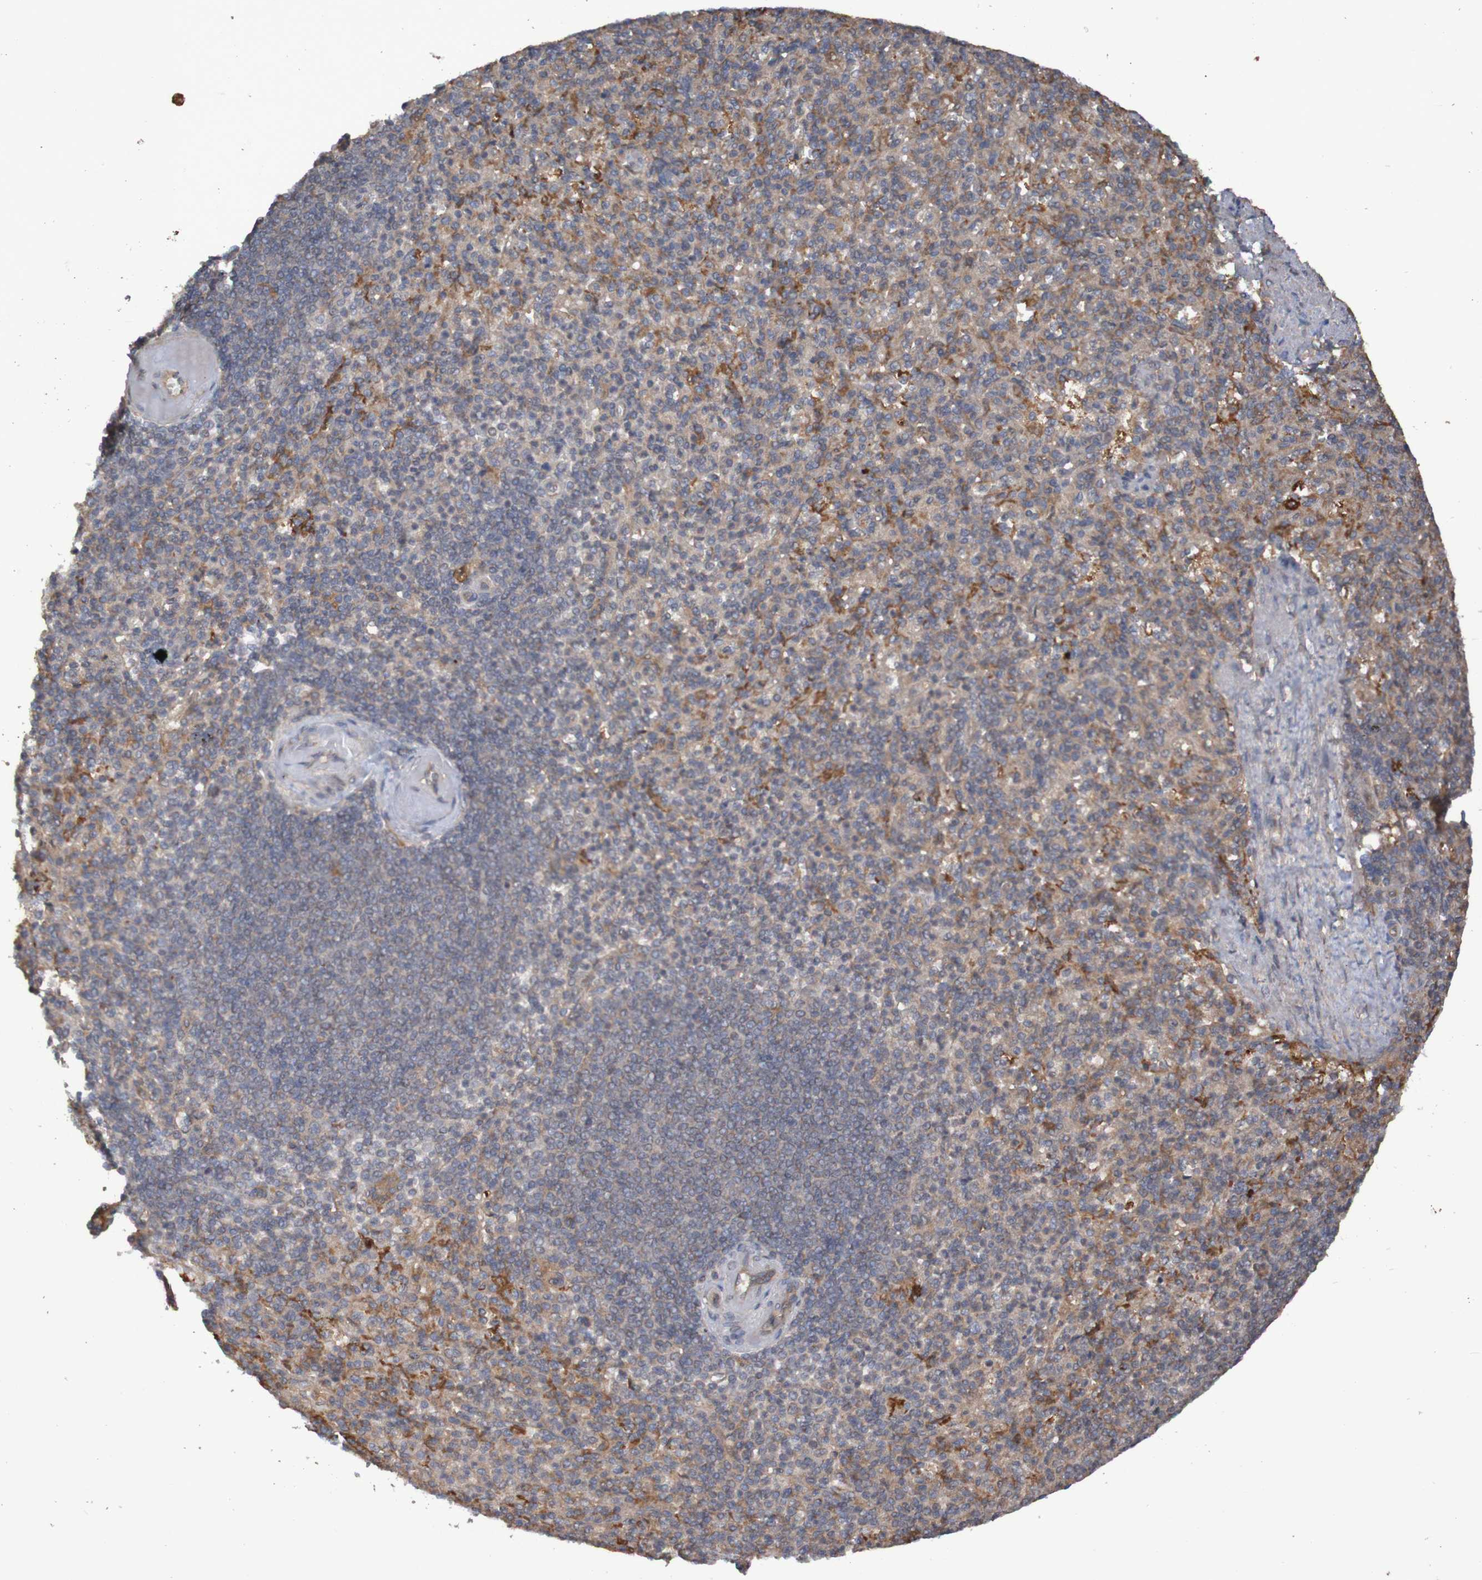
{"staining": {"intensity": "moderate", "quantity": ">75%", "location": "cytoplasmic/membranous"}, "tissue": "spleen", "cell_type": "Cells in red pulp", "image_type": "normal", "snomed": [{"axis": "morphology", "description": "Normal tissue, NOS"}, {"axis": "topography", "description": "Spleen"}], "caption": "Spleen stained with a brown dye reveals moderate cytoplasmic/membranous positive expression in approximately >75% of cells in red pulp.", "gene": "PHYH", "patient": {"sex": "female", "age": 74}}